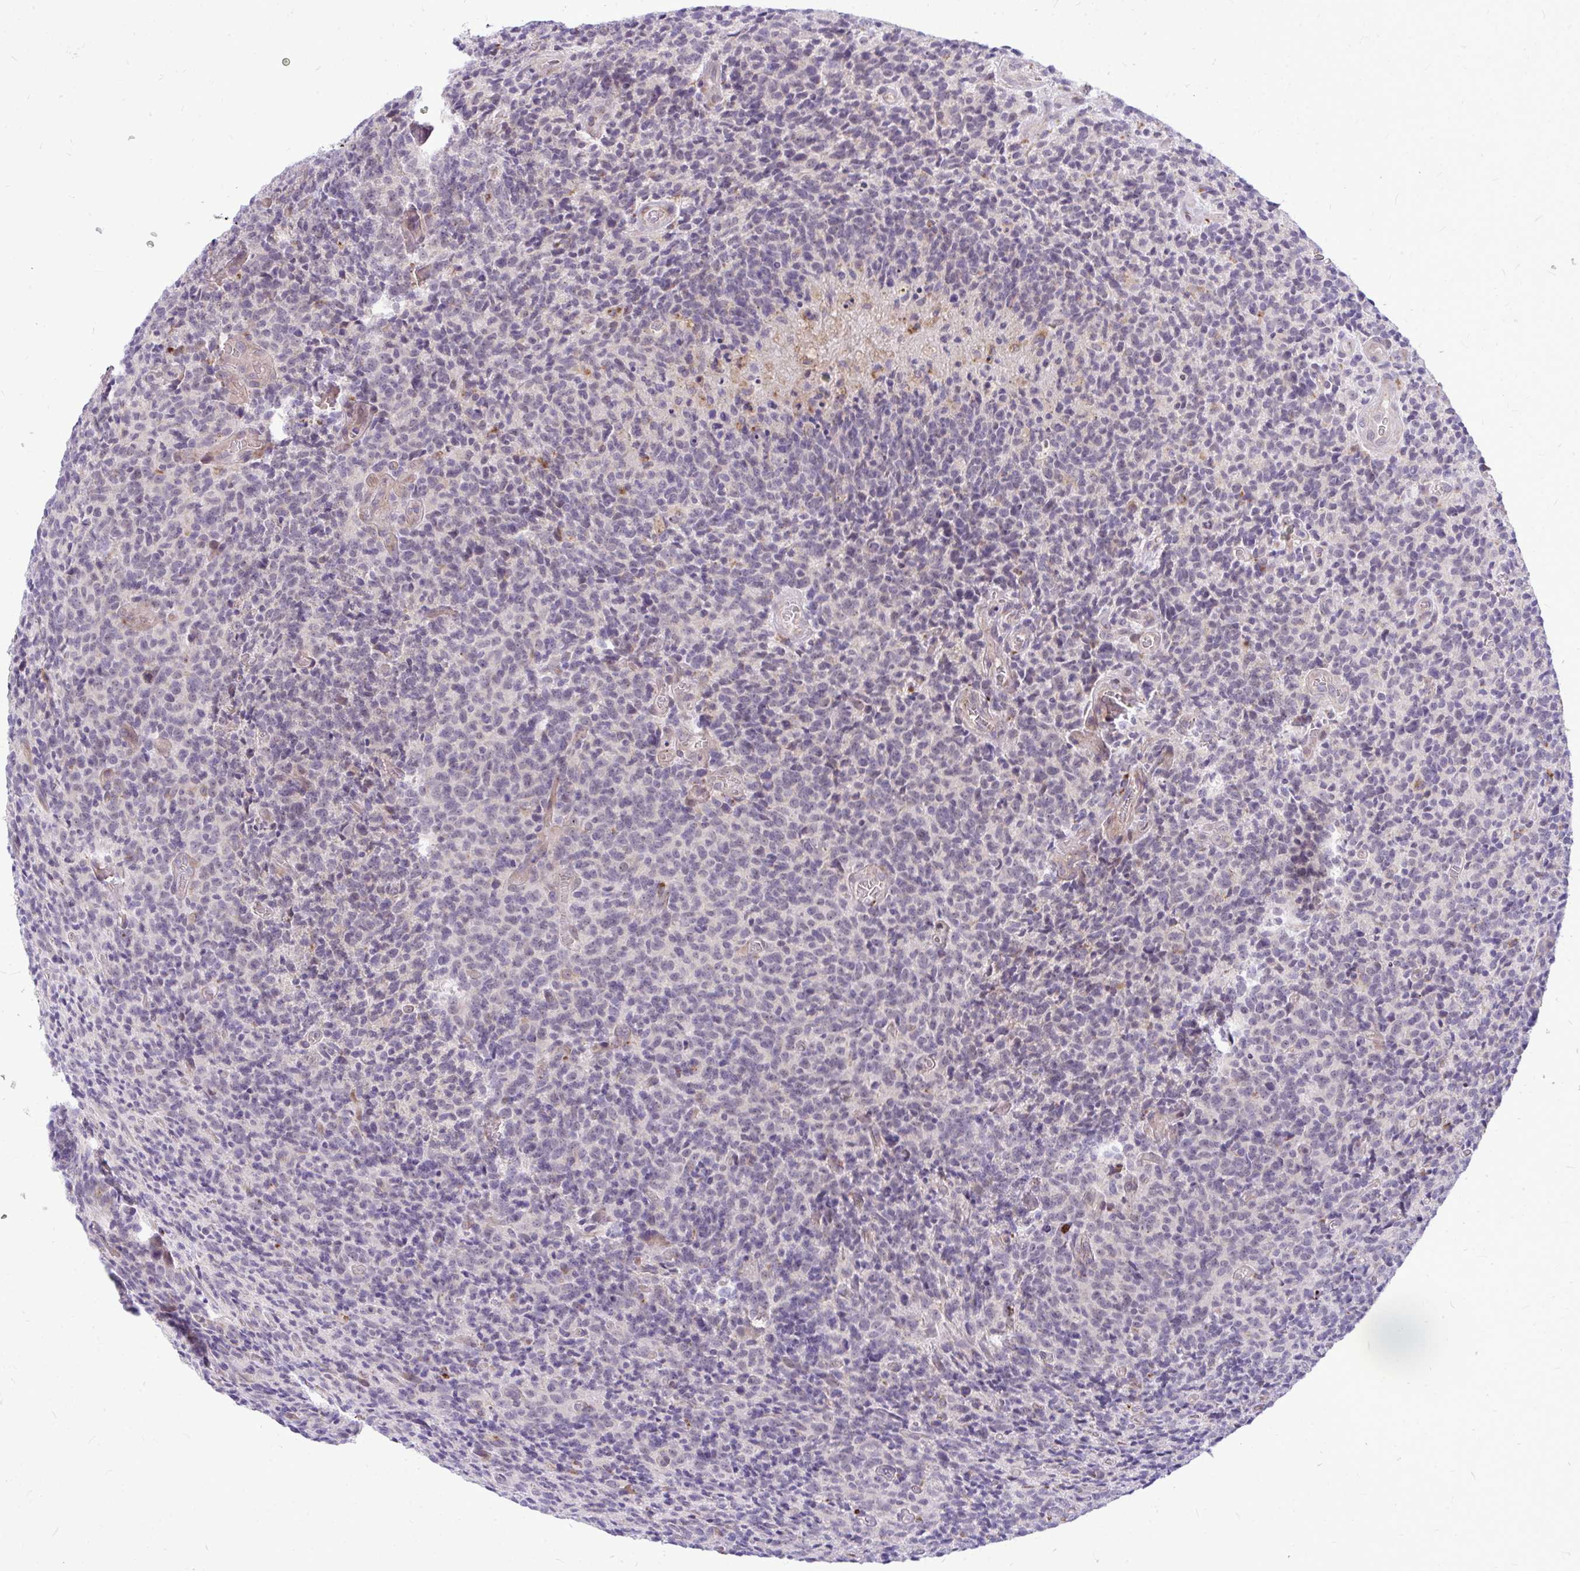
{"staining": {"intensity": "negative", "quantity": "none", "location": "none"}, "tissue": "glioma", "cell_type": "Tumor cells", "image_type": "cancer", "snomed": [{"axis": "morphology", "description": "Glioma, malignant, High grade"}, {"axis": "topography", "description": "Brain"}], "caption": "IHC photomicrograph of malignant glioma (high-grade) stained for a protein (brown), which demonstrates no expression in tumor cells.", "gene": "ZSCAN25", "patient": {"sex": "male", "age": 76}}